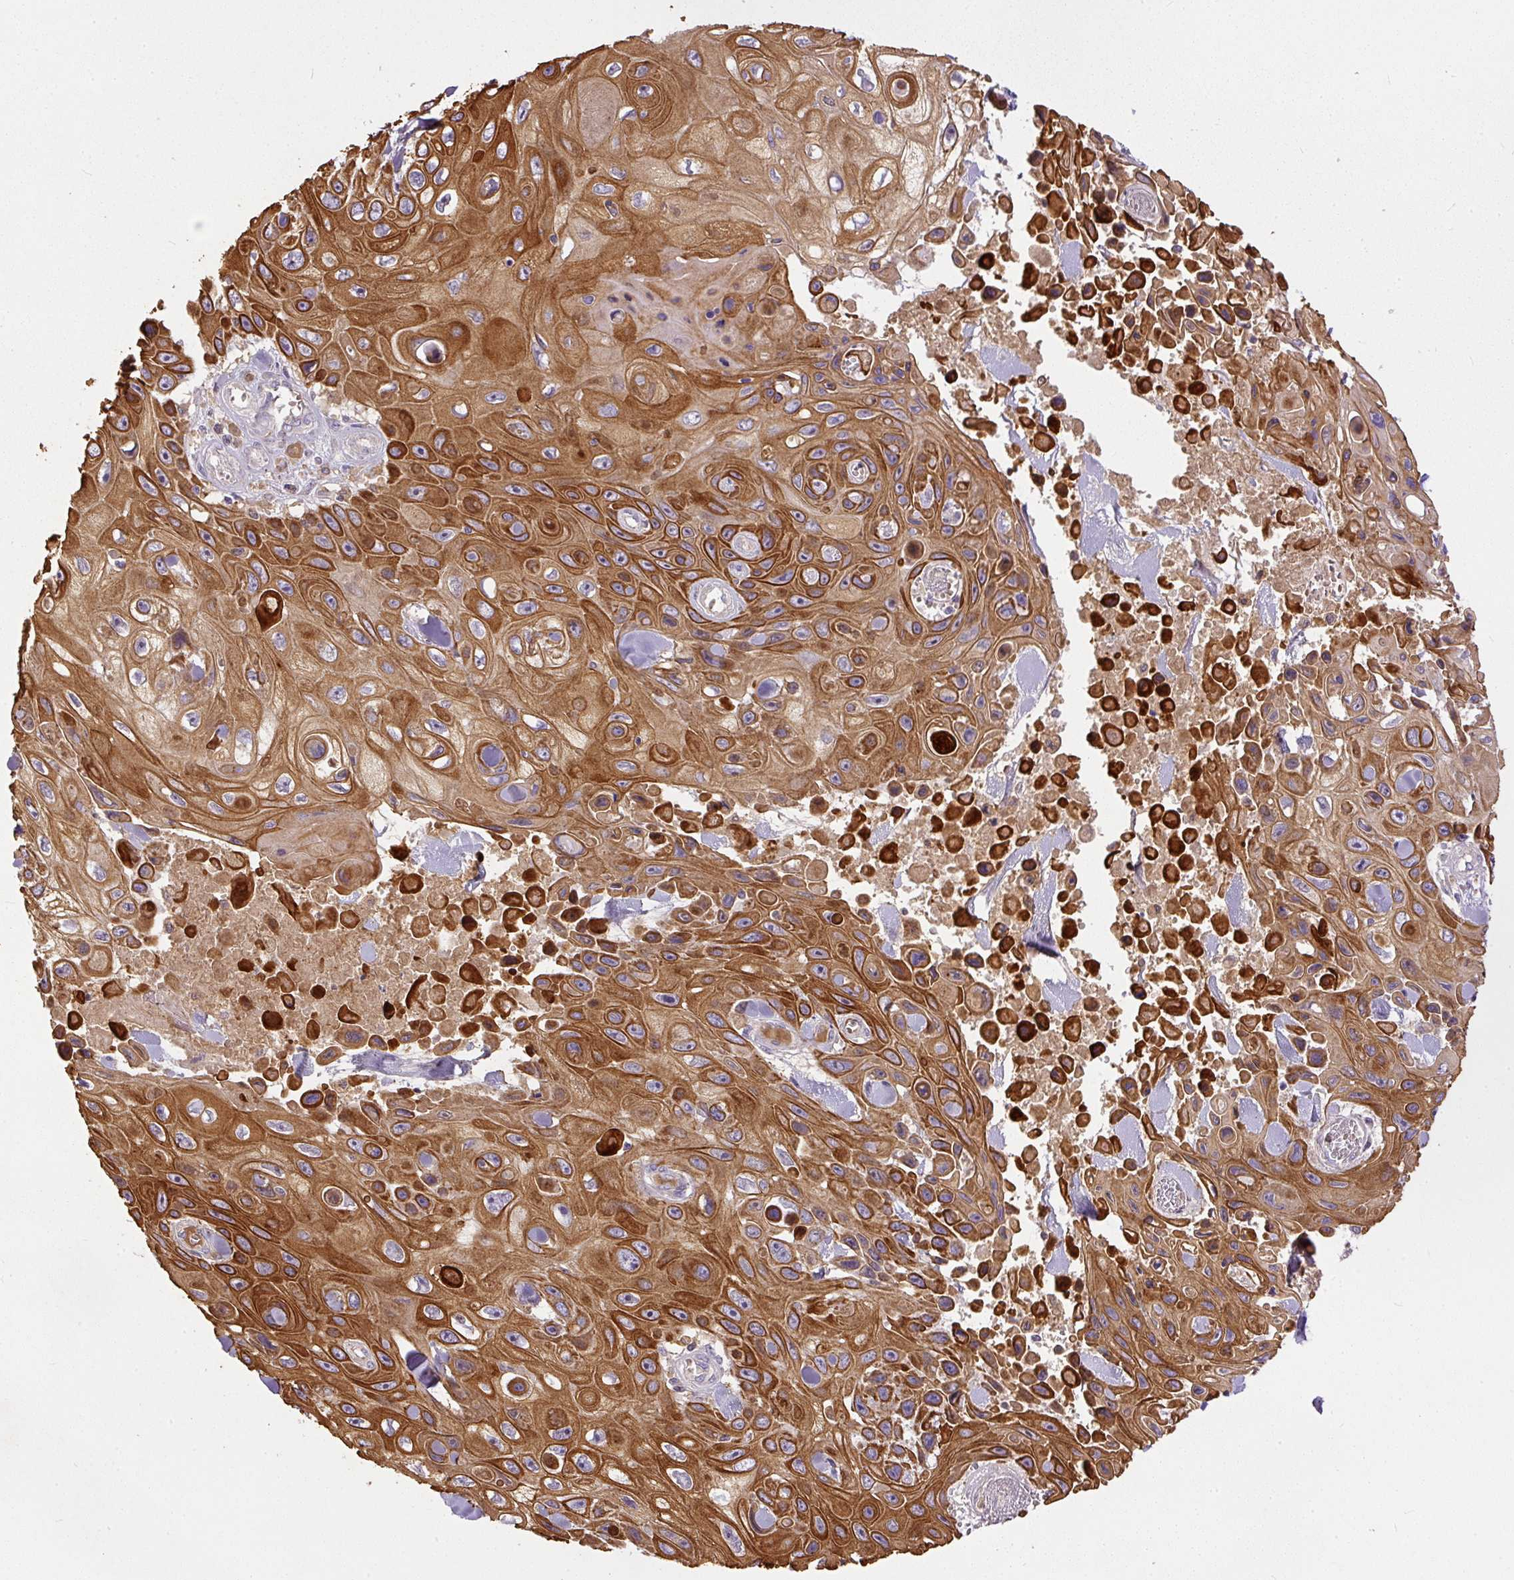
{"staining": {"intensity": "strong", "quantity": ">75%", "location": "cytoplasmic/membranous"}, "tissue": "skin cancer", "cell_type": "Tumor cells", "image_type": "cancer", "snomed": [{"axis": "morphology", "description": "Squamous cell carcinoma, NOS"}, {"axis": "topography", "description": "Skin"}], "caption": "A high amount of strong cytoplasmic/membranous expression is present in about >75% of tumor cells in skin cancer (squamous cell carcinoma) tissue. (brown staining indicates protein expression, while blue staining denotes nuclei).", "gene": "DAPK1", "patient": {"sex": "male", "age": 82}}